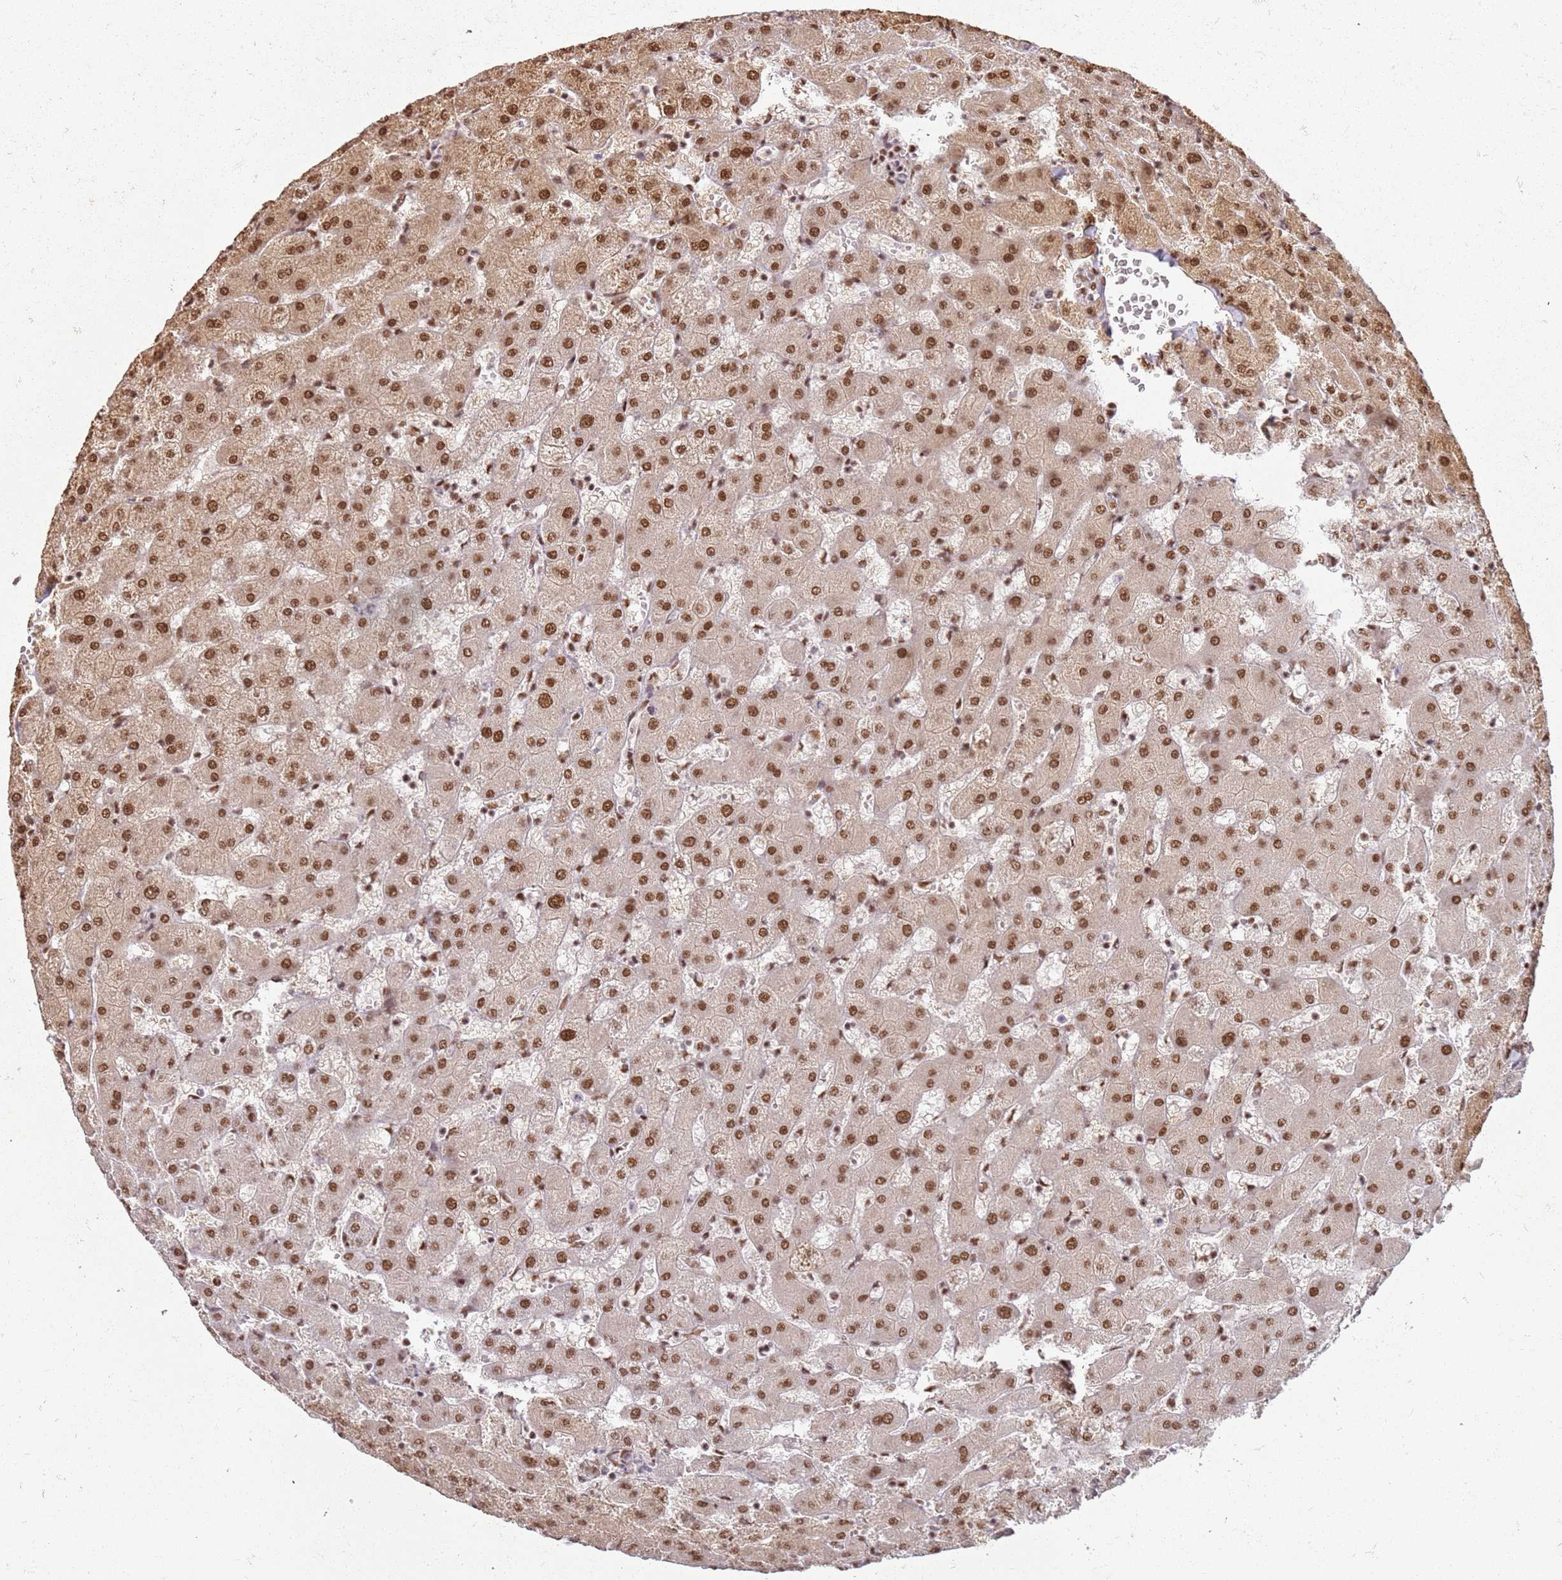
{"staining": {"intensity": "moderate", "quantity": ">75%", "location": "nuclear"}, "tissue": "liver", "cell_type": "Cholangiocytes", "image_type": "normal", "snomed": [{"axis": "morphology", "description": "Normal tissue, NOS"}, {"axis": "topography", "description": "Liver"}], "caption": "Immunohistochemistry (IHC) image of benign liver stained for a protein (brown), which reveals medium levels of moderate nuclear expression in approximately >75% of cholangiocytes.", "gene": "TENT4A", "patient": {"sex": "female", "age": 63}}